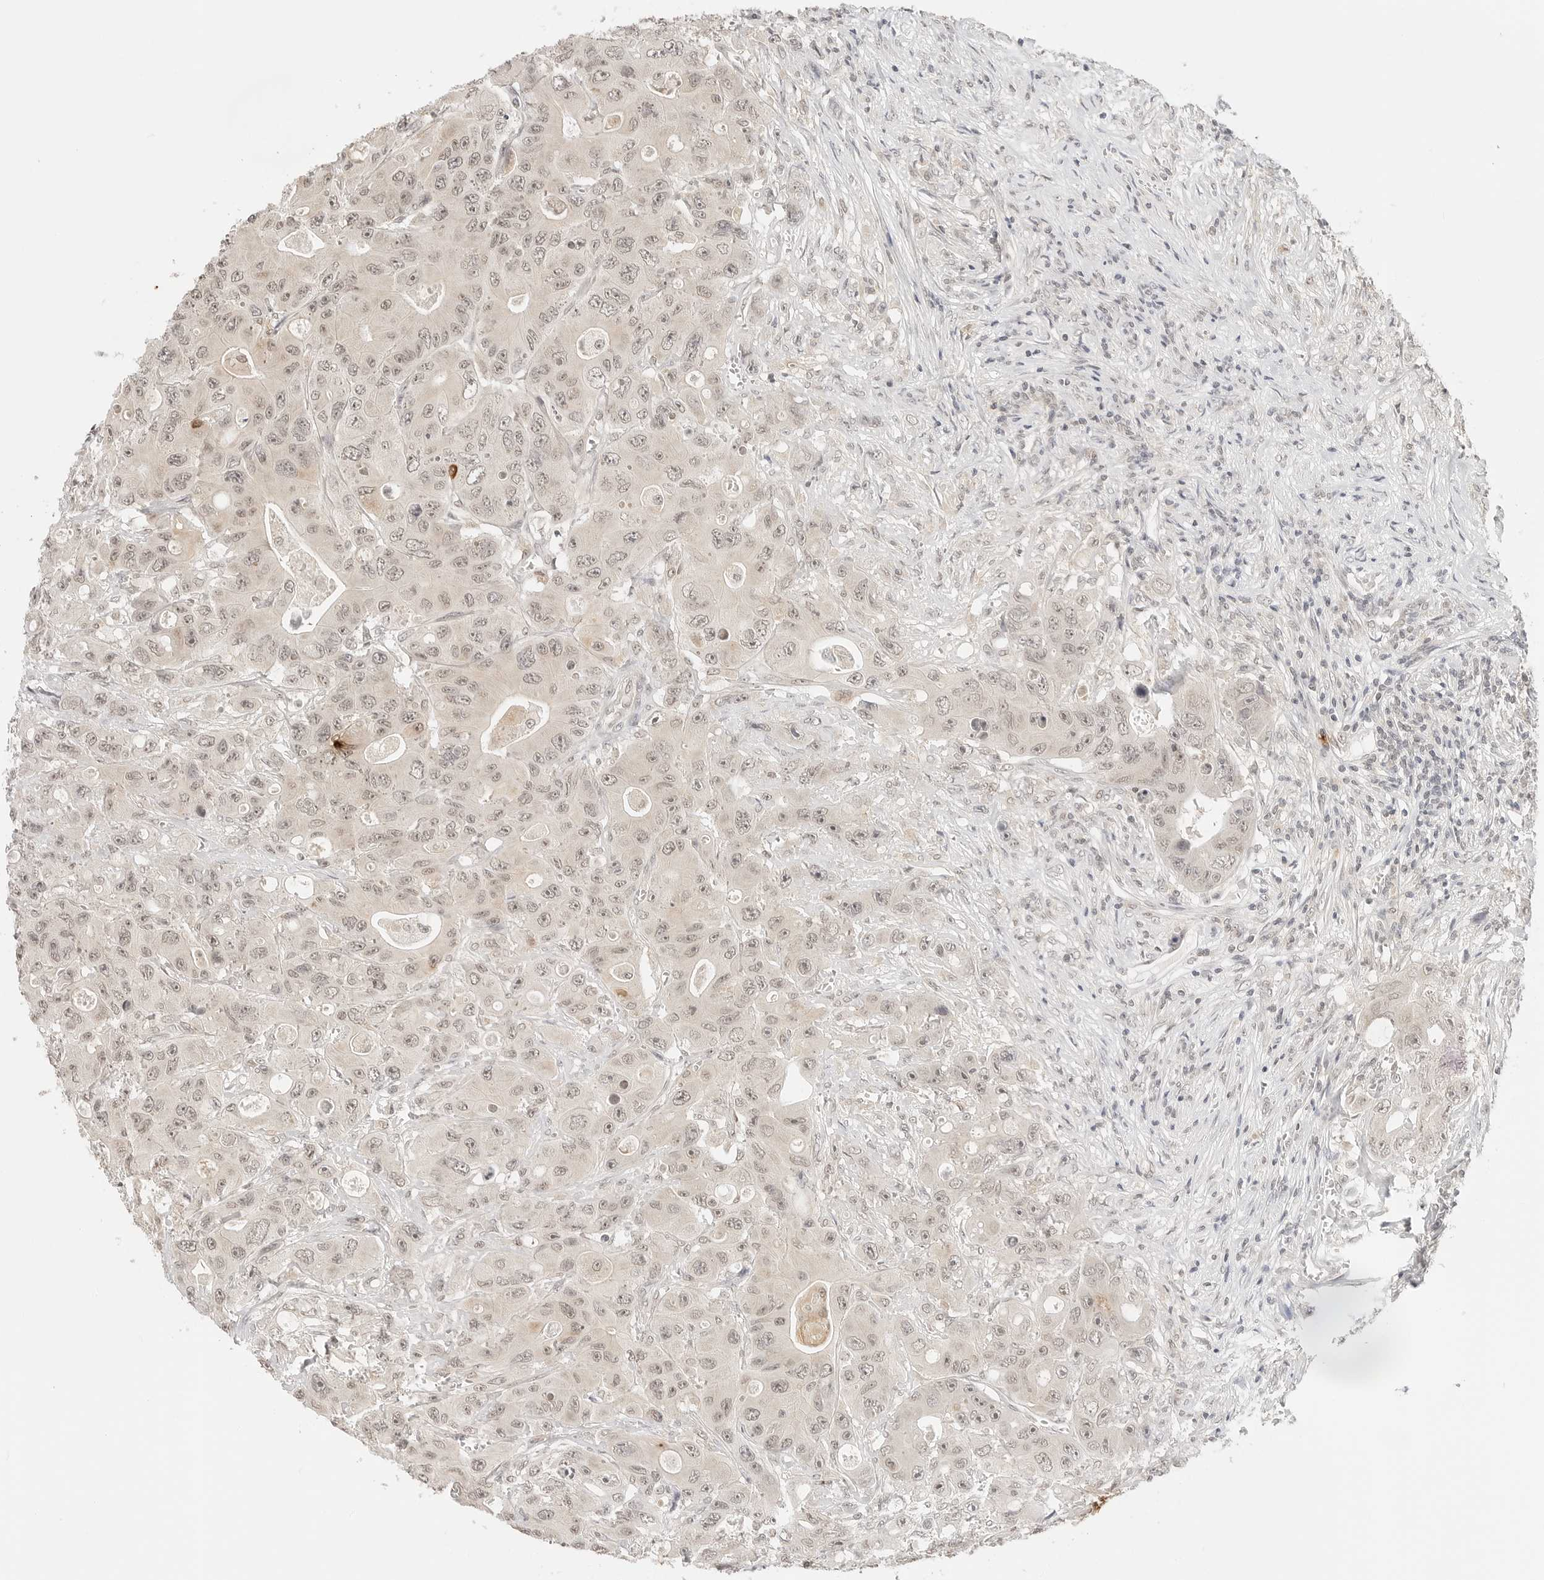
{"staining": {"intensity": "weak", "quantity": ">75%", "location": "nuclear"}, "tissue": "colorectal cancer", "cell_type": "Tumor cells", "image_type": "cancer", "snomed": [{"axis": "morphology", "description": "Adenocarcinoma, NOS"}, {"axis": "topography", "description": "Colon"}], "caption": "High-magnification brightfield microscopy of colorectal cancer (adenocarcinoma) stained with DAB (brown) and counterstained with hematoxylin (blue). tumor cells exhibit weak nuclear positivity is present in about>75% of cells. (DAB (3,3'-diaminobenzidine) IHC, brown staining for protein, blue staining for nuclei).", "gene": "GPR34", "patient": {"sex": "female", "age": 46}}